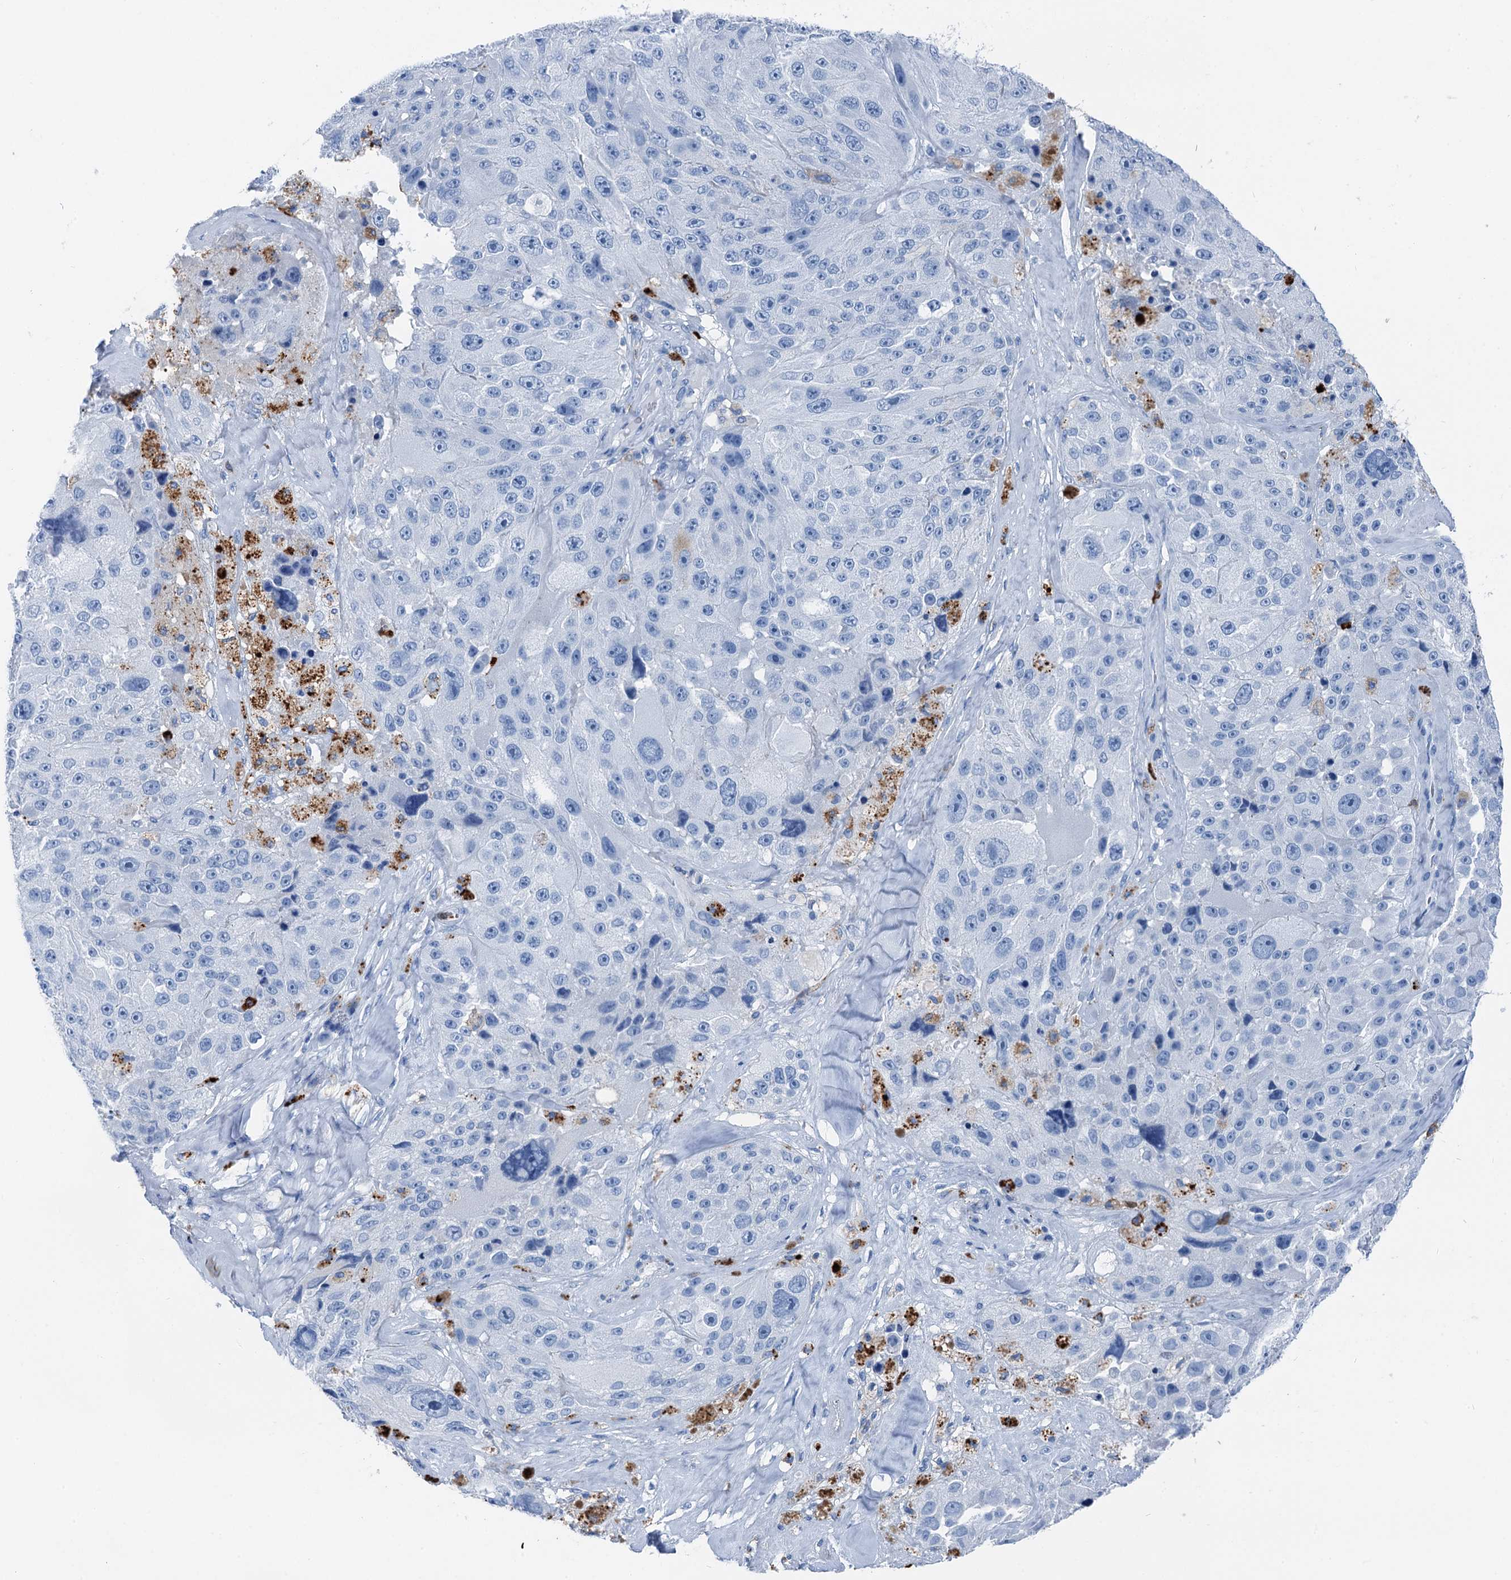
{"staining": {"intensity": "negative", "quantity": "none", "location": "none"}, "tissue": "melanoma", "cell_type": "Tumor cells", "image_type": "cancer", "snomed": [{"axis": "morphology", "description": "Malignant melanoma, Metastatic site"}, {"axis": "topography", "description": "Lymph node"}], "caption": "A photomicrograph of malignant melanoma (metastatic site) stained for a protein exhibits no brown staining in tumor cells.", "gene": "PLAC8", "patient": {"sex": "male", "age": 62}}